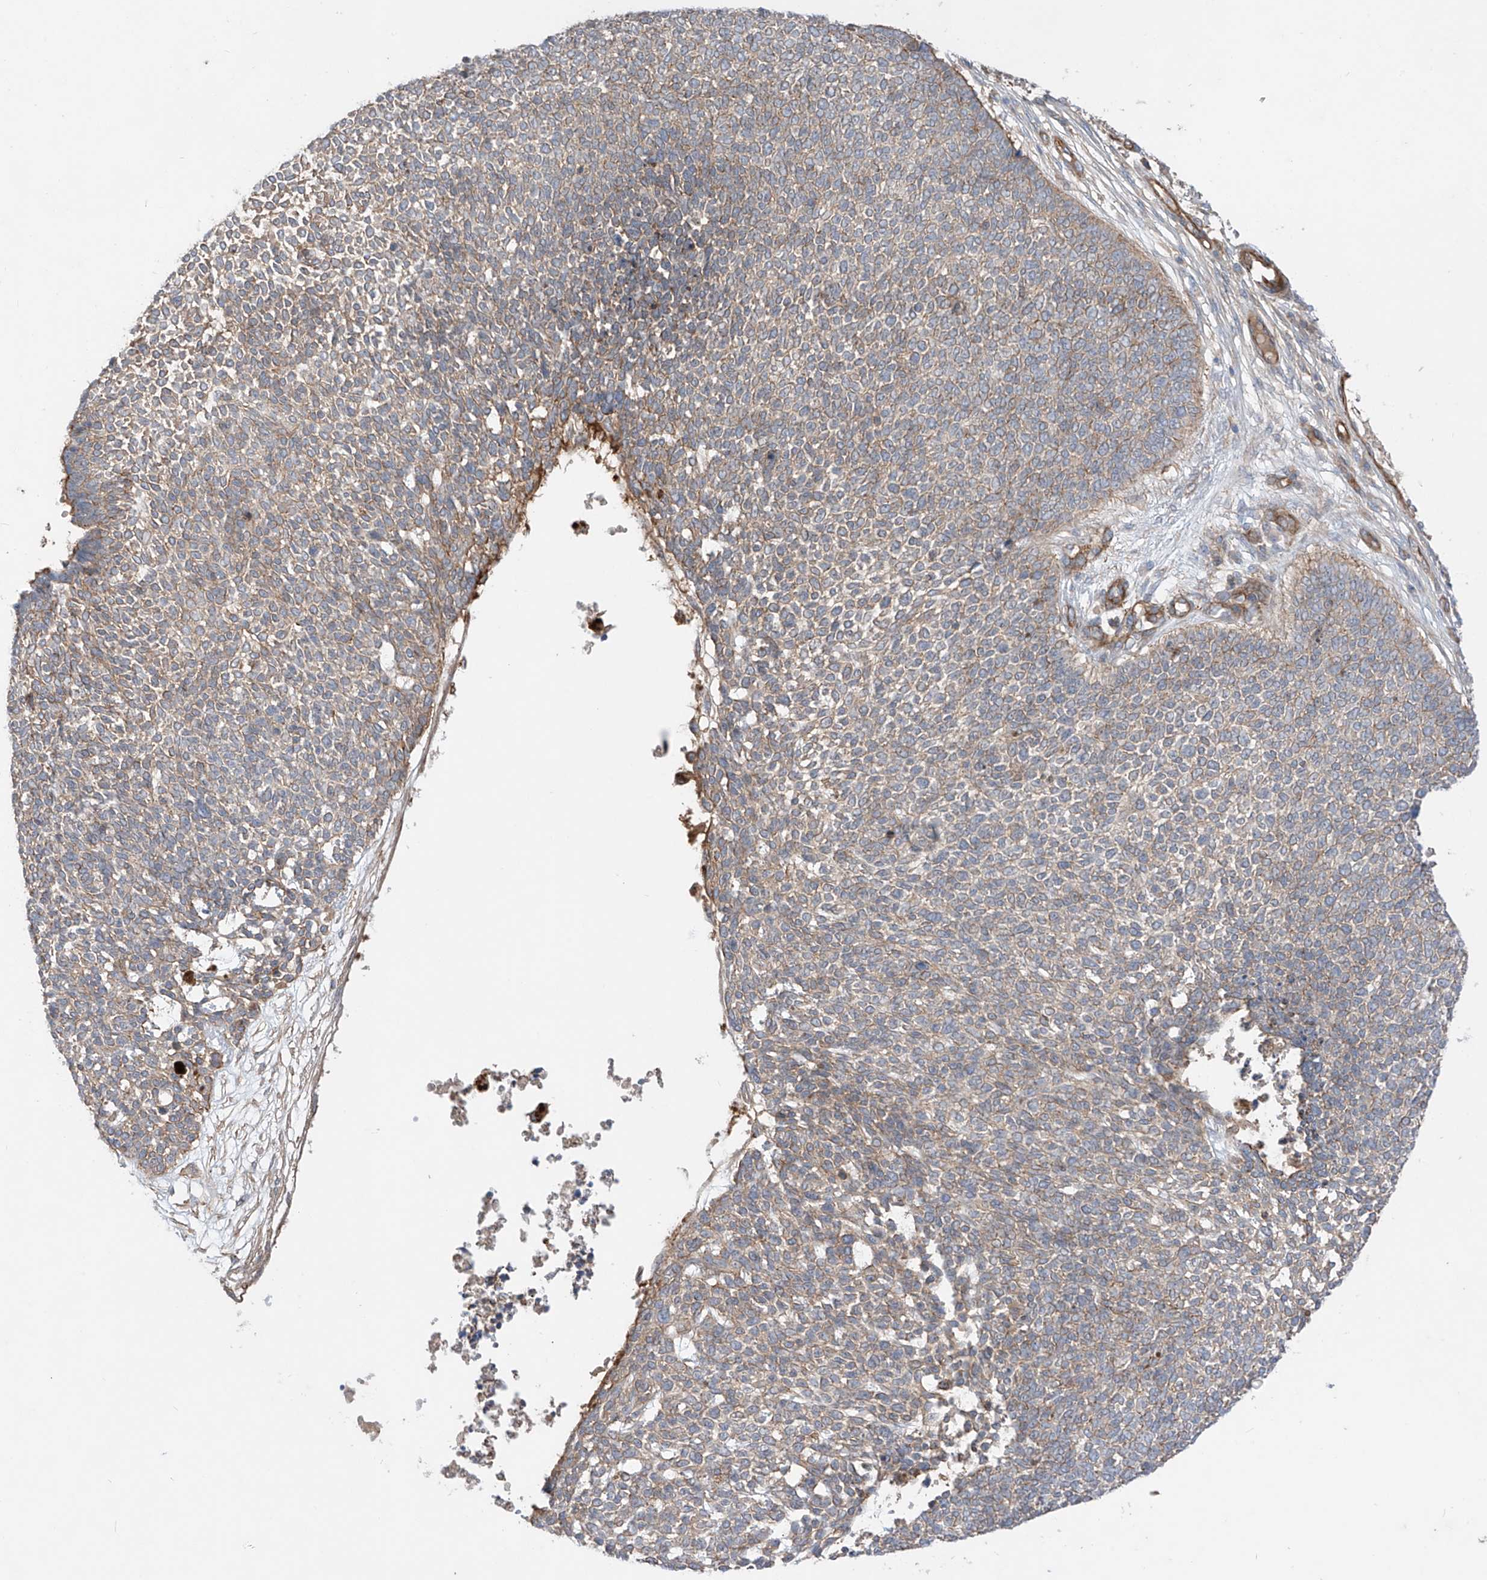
{"staining": {"intensity": "weak", "quantity": ">75%", "location": "cytoplasmic/membranous"}, "tissue": "skin cancer", "cell_type": "Tumor cells", "image_type": "cancer", "snomed": [{"axis": "morphology", "description": "Basal cell carcinoma"}, {"axis": "topography", "description": "Skin"}], "caption": "IHC photomicrograph of human skin cancer (basal cell carcinoma) stained for a protein (brown), which shows low levels of weak cytoplasmic/membranous expression in about >75% of tumor cells.", "gene": "TRMU", "patient": {"sex": "female", "age": 84}}